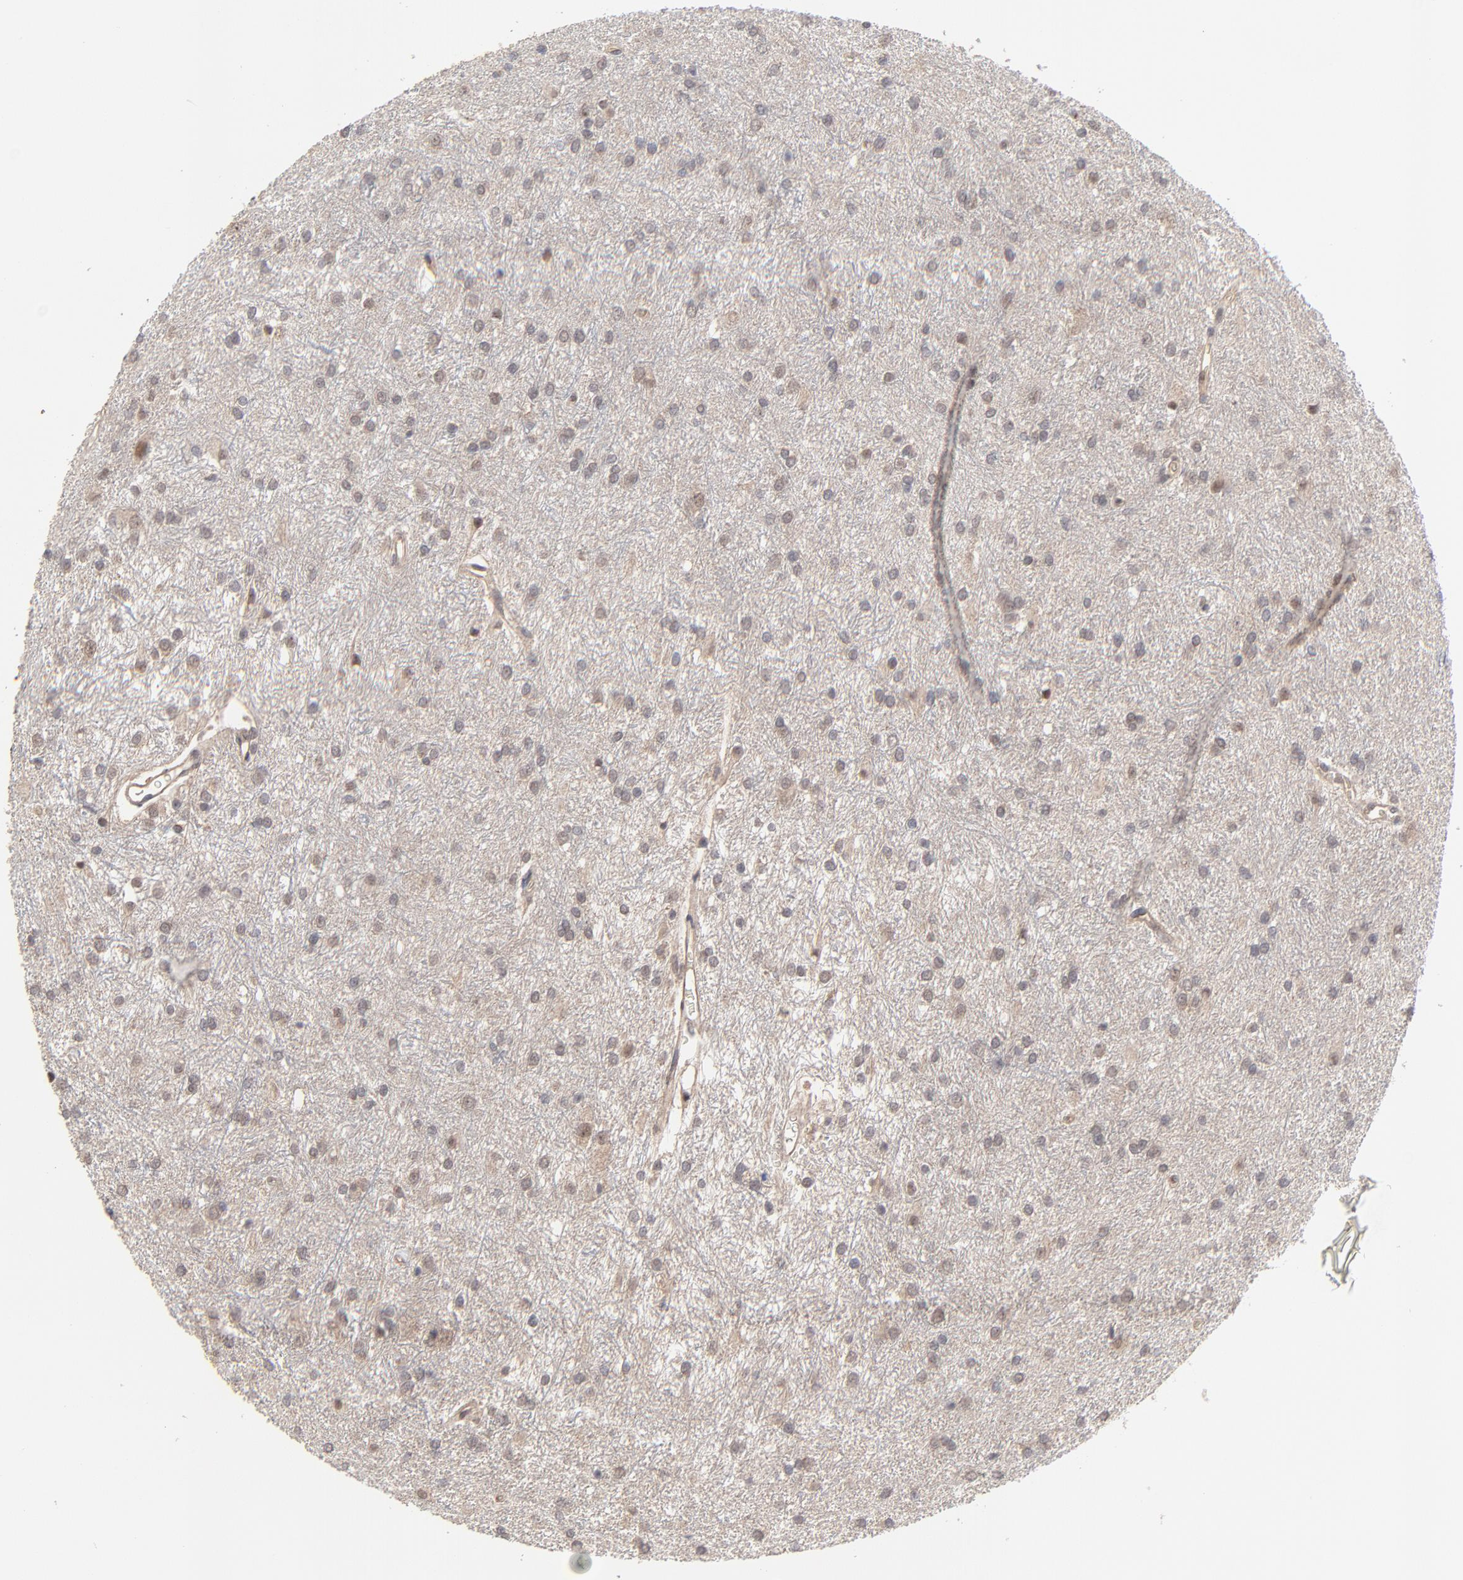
{"staining": {"intensity": "weak", "quantity": "25%-75%", "location": "nuclear"}, "tissue": "glioma", "cell_type": "Tumor cells", "image_type": "cancer", "snomed": [{"axis": "morphology", "description": "Glioma, malignant, High grade"}, {"axis": "topography", "description": "Brain"}], "caption": "Glioma stained for a protein (brown) shows weak nuclear positive staining in approximately 25%-75% of tumor cells.", "gene": "FAM199X", "patient": {"sex": "female", "age": 50}}